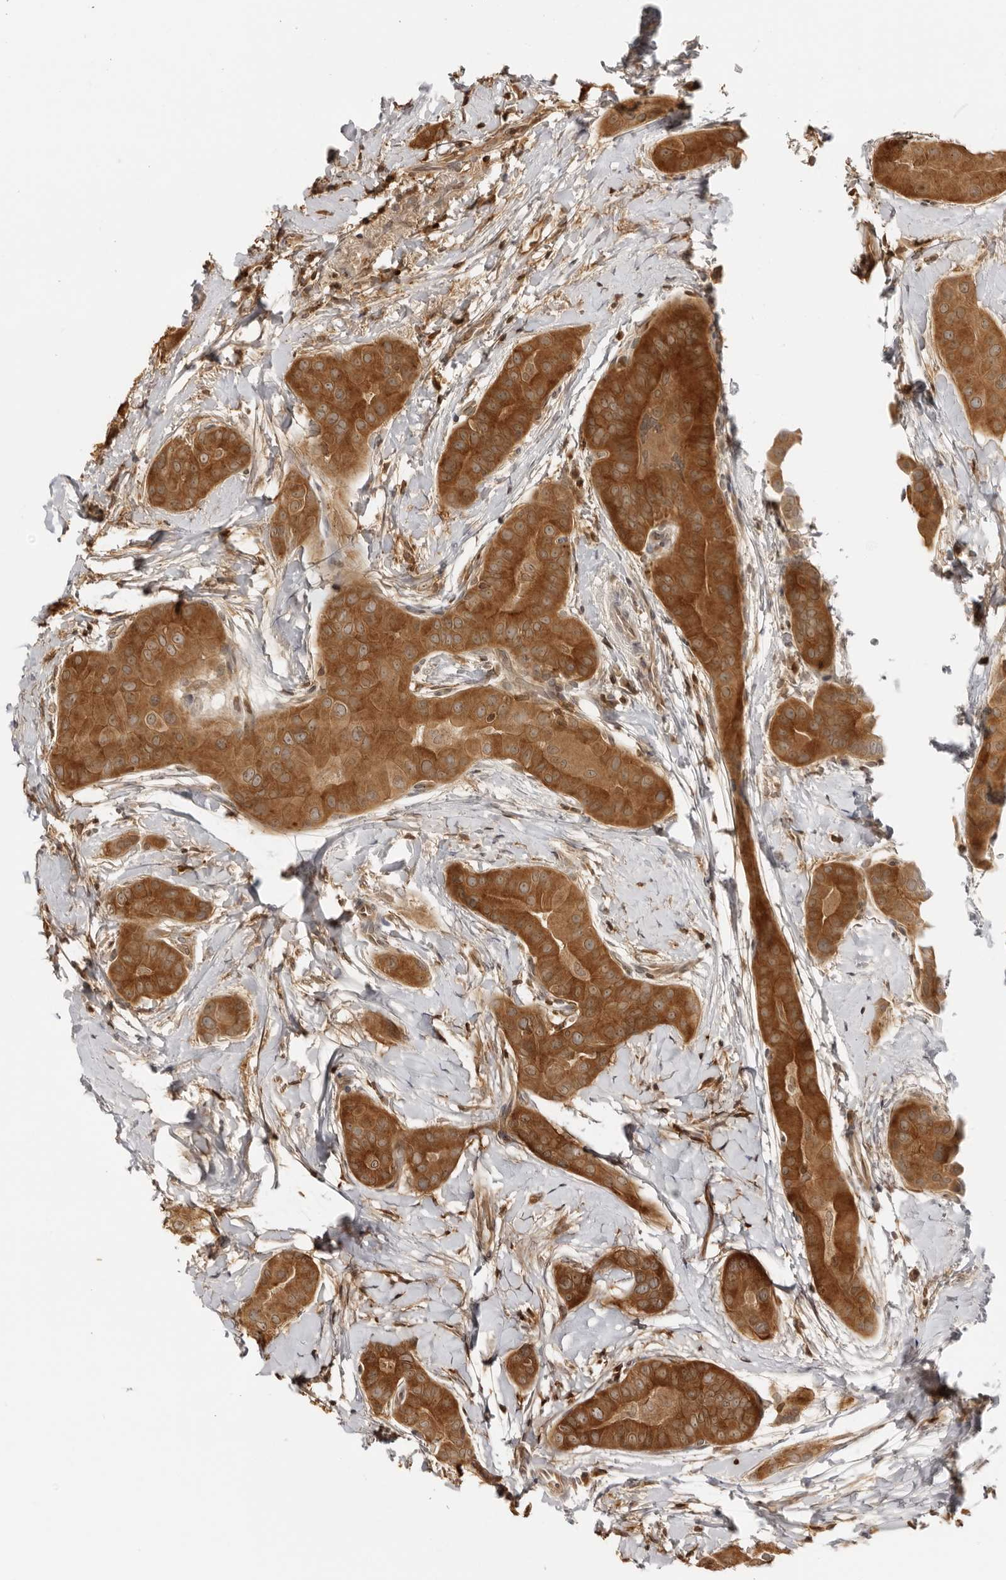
{"staining": {"intensity": "strong", "quantity": ">75%", "location": "cytoplasmic/membranous"}, "tissue": "thyroid cancer", "cell_type": "Tumor cells", "image_type": "cancer", "snomed": [{"axis": "morphology", "description": "Papillary adenocarcinoma, NOS"}, {"axis": "topography", "description": "Thyroid gland"}], "caption": "Protein positivity by IHC reveals strong cytoplasmic/membranous positivity in approximately >75% of tumor cells in papillary adenocarcinoma (thyroid).", "gene": "IKBKE", "patient": {"sex": "male", "age": 33}}